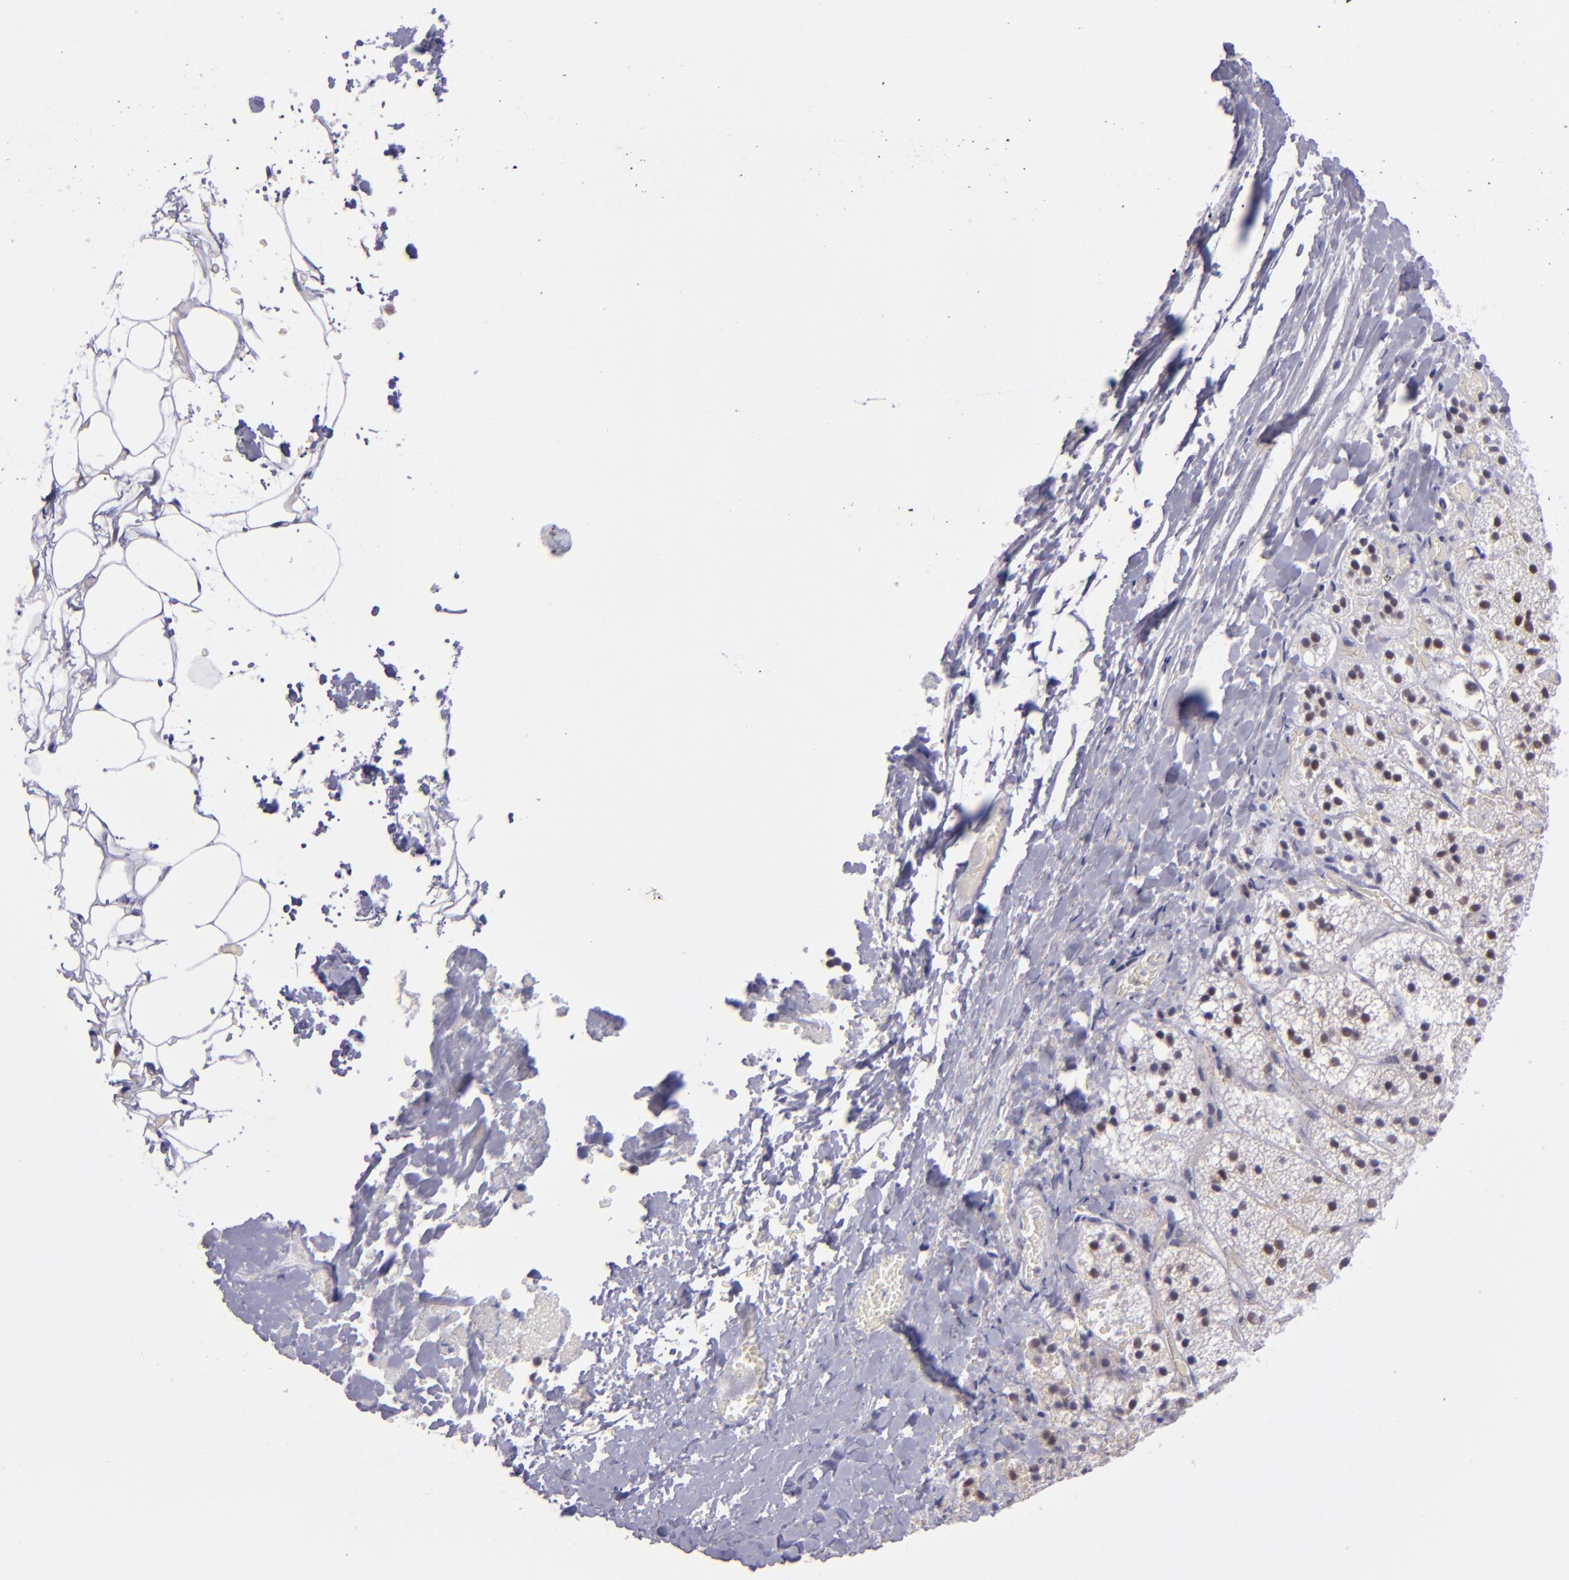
{"staining": {"intensity": "weak", "quantity": "<25%", "location": "nuclear"}, "tissue": "adrenal gland", "cell_type": "Glandular cells", "image_type": "normal", "snomed": [{"axis": "morphology", "description": "Normal tissue, NOS"}, {"axis": "topography", "description": "Adrenal gland"}], "caption": "Immunohistochemistry of unremarkable human adrenal gland demonstrates no positivity in glandular cells.", "gene": "BAG1", "patient": {"sex": "female", "age": 44}}